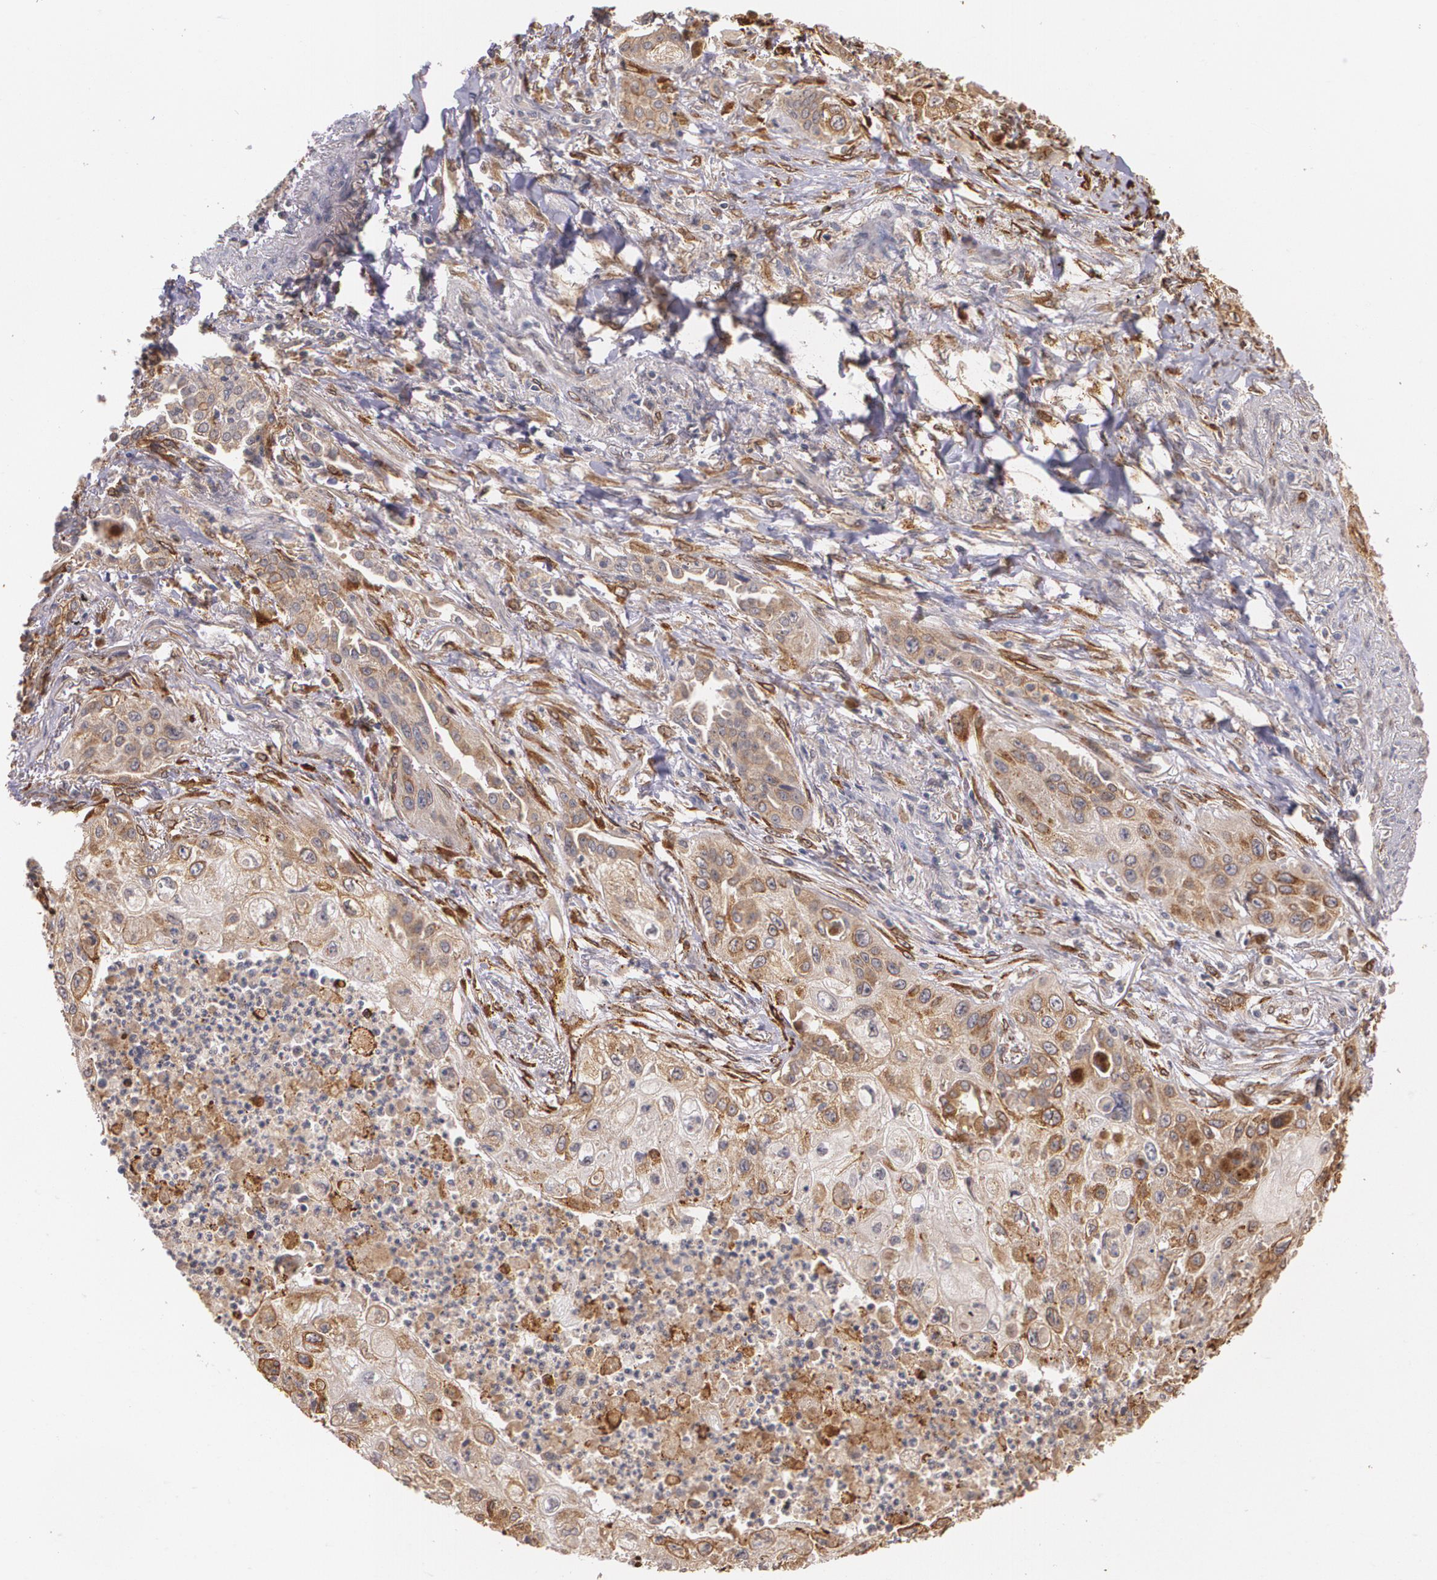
{"staining": {"intensity": "moderate", "quantity": "25%-75%", "location": "cytoplasmic/membranous"}, "tissue": "lung cancer", "cell_type": "Tumor cells", "image_type": "cancer", "snomed": [{"axis": "morphology", "description": "Squamous cell carcinoma, NOS"}, {"axis": "topography", "description": "Lung"}], "caption": "Lung cancer stained with immunohistochemistry (IHC) reveals moderate cytoplasmic/membranous expression in about 25%-75% of tumor cells. (Stains: DAB in brown, nuclei in blue, Microscopy: brightfield microscopy at high magnification).", "gene": "IFNGR2", "patient": {"sex": "male", "age": 71}}